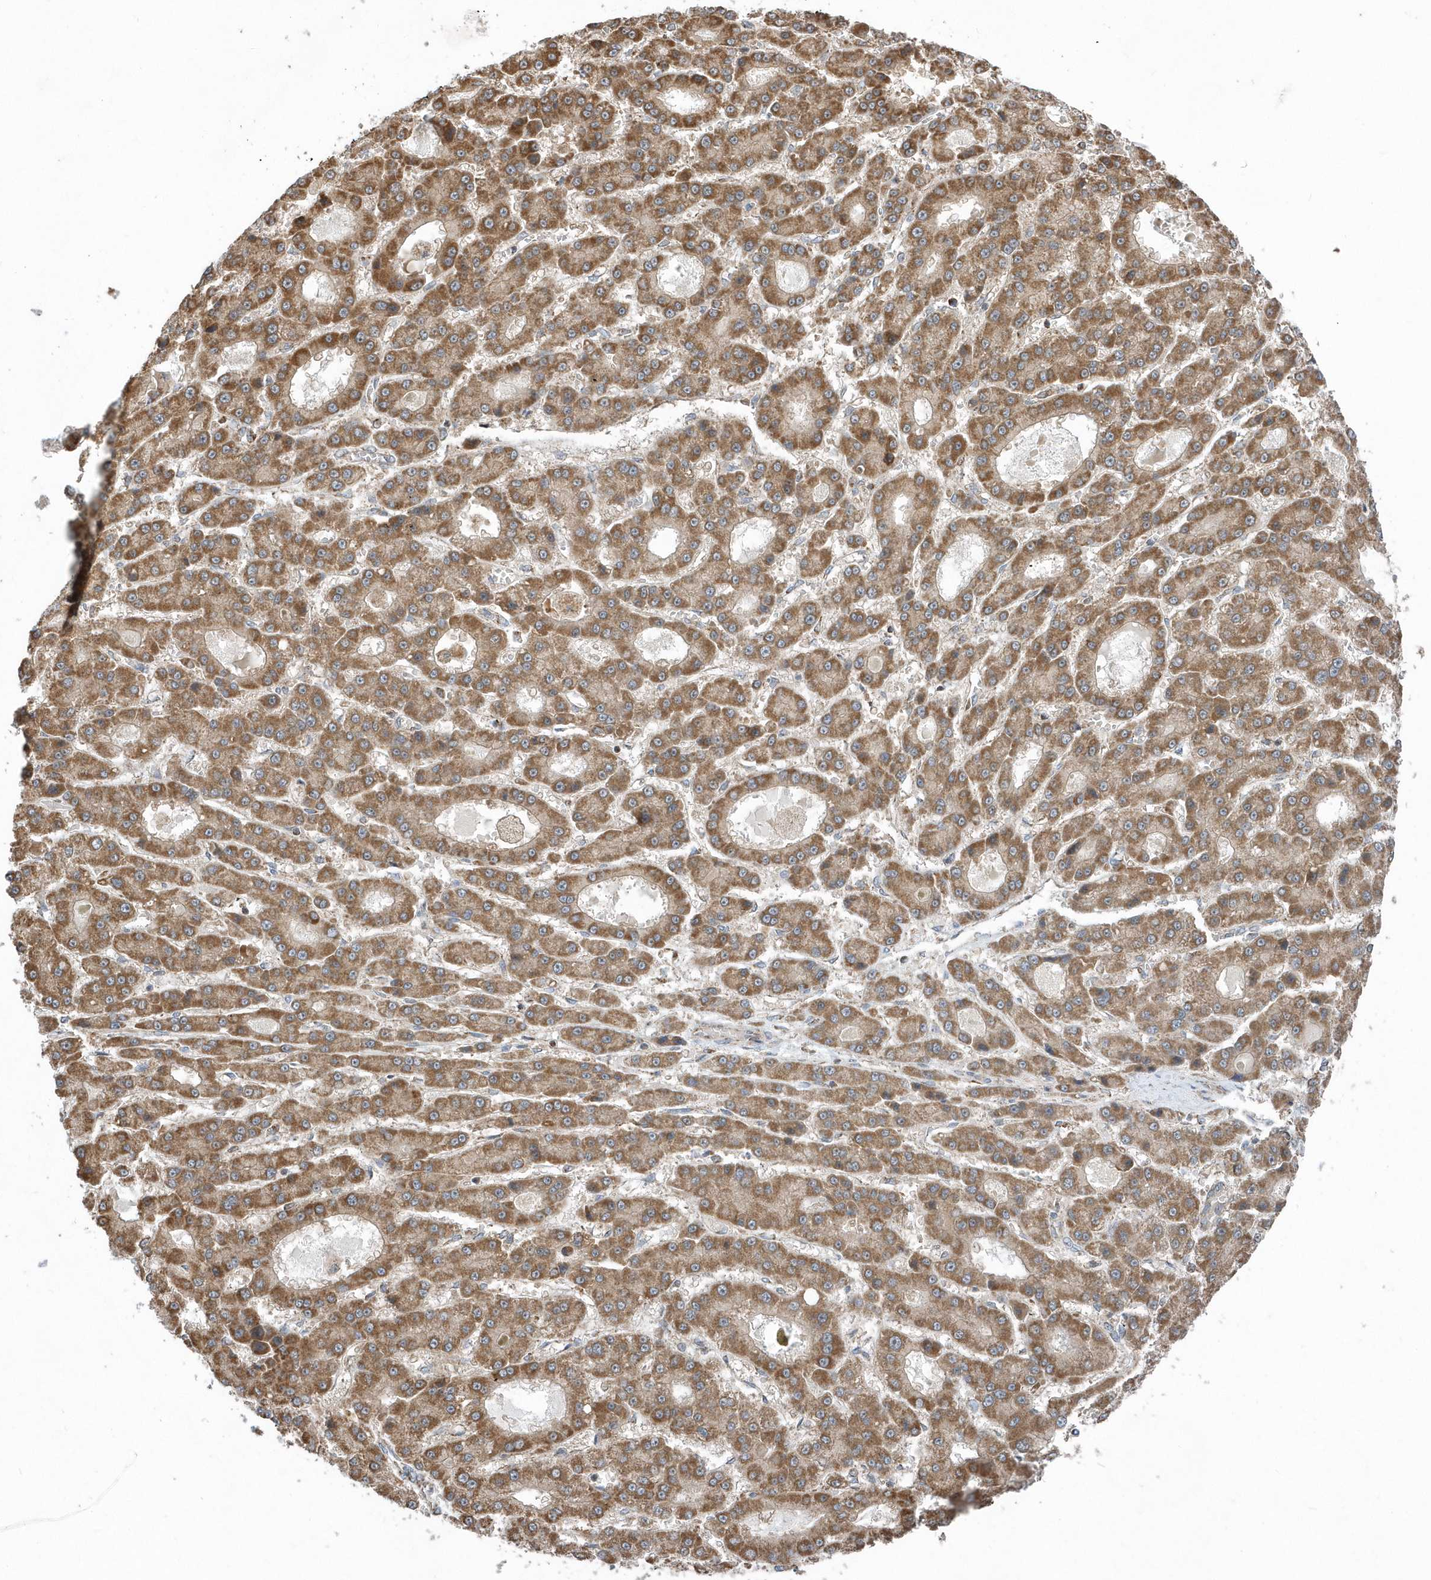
{"staining": {"intensity": "moderate", "quantity": ">75%", "location": "cytoplasmic/membranous"}, "tissue": "liver cancer", "cell_type": "Tumor cells", "image_type": "cancer", "snomed": [{"axis": "morphology", "description": "Carcinoma, Hepatocellular, NOS"}, {"axis": "topography", "description": "Liver"}], "caption": "A brown stain highlights moderate cytoplasmic/membranous staining of a protein in liver cancer tumor cells.", "gene": "PPP1R7", "patient": {"sex": "male", "age": 70}}